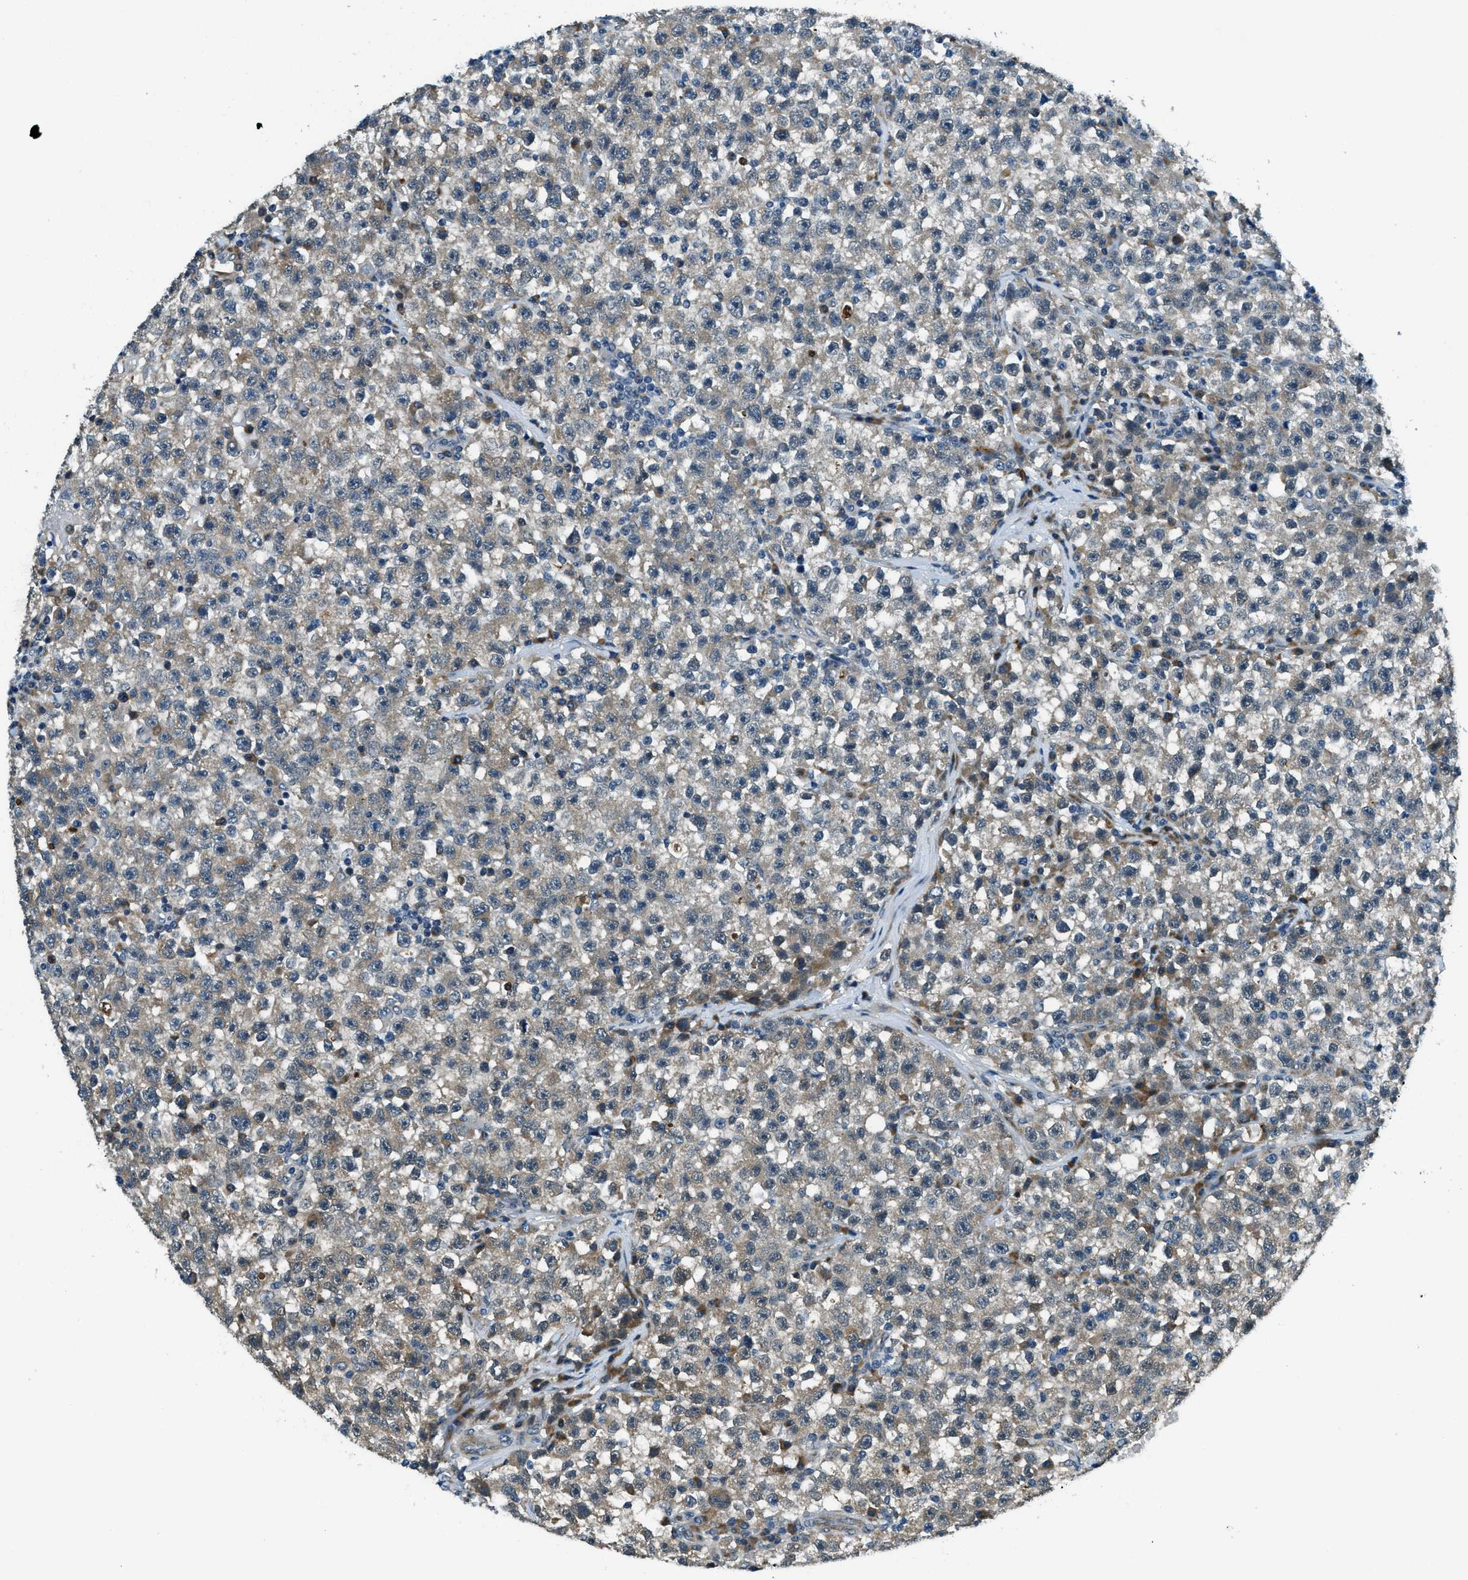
{"staining": {"intensity": "weak", "quantity": "<25%", "location": "cytoplasmic/membranous"}, "tissue": "testis cancer", "cell_type": "Tumor cells", "image_type": "cancer", "snomed": [{"axis": "morphology", "description": "Seminoma, NOS"}, {"axis": "topography", "description": "Testis"}], "caption": "Testis cancer (seminoma) was stained to show a protein in brown. There is no significant expression in tumor cells. (Brightfield microscopy of DAB (3,3'-diaminobenzidine) immunohistochemistry at high magnification).", "gene": "GINM1", "patient": {"sex": "male", "age": 22}}